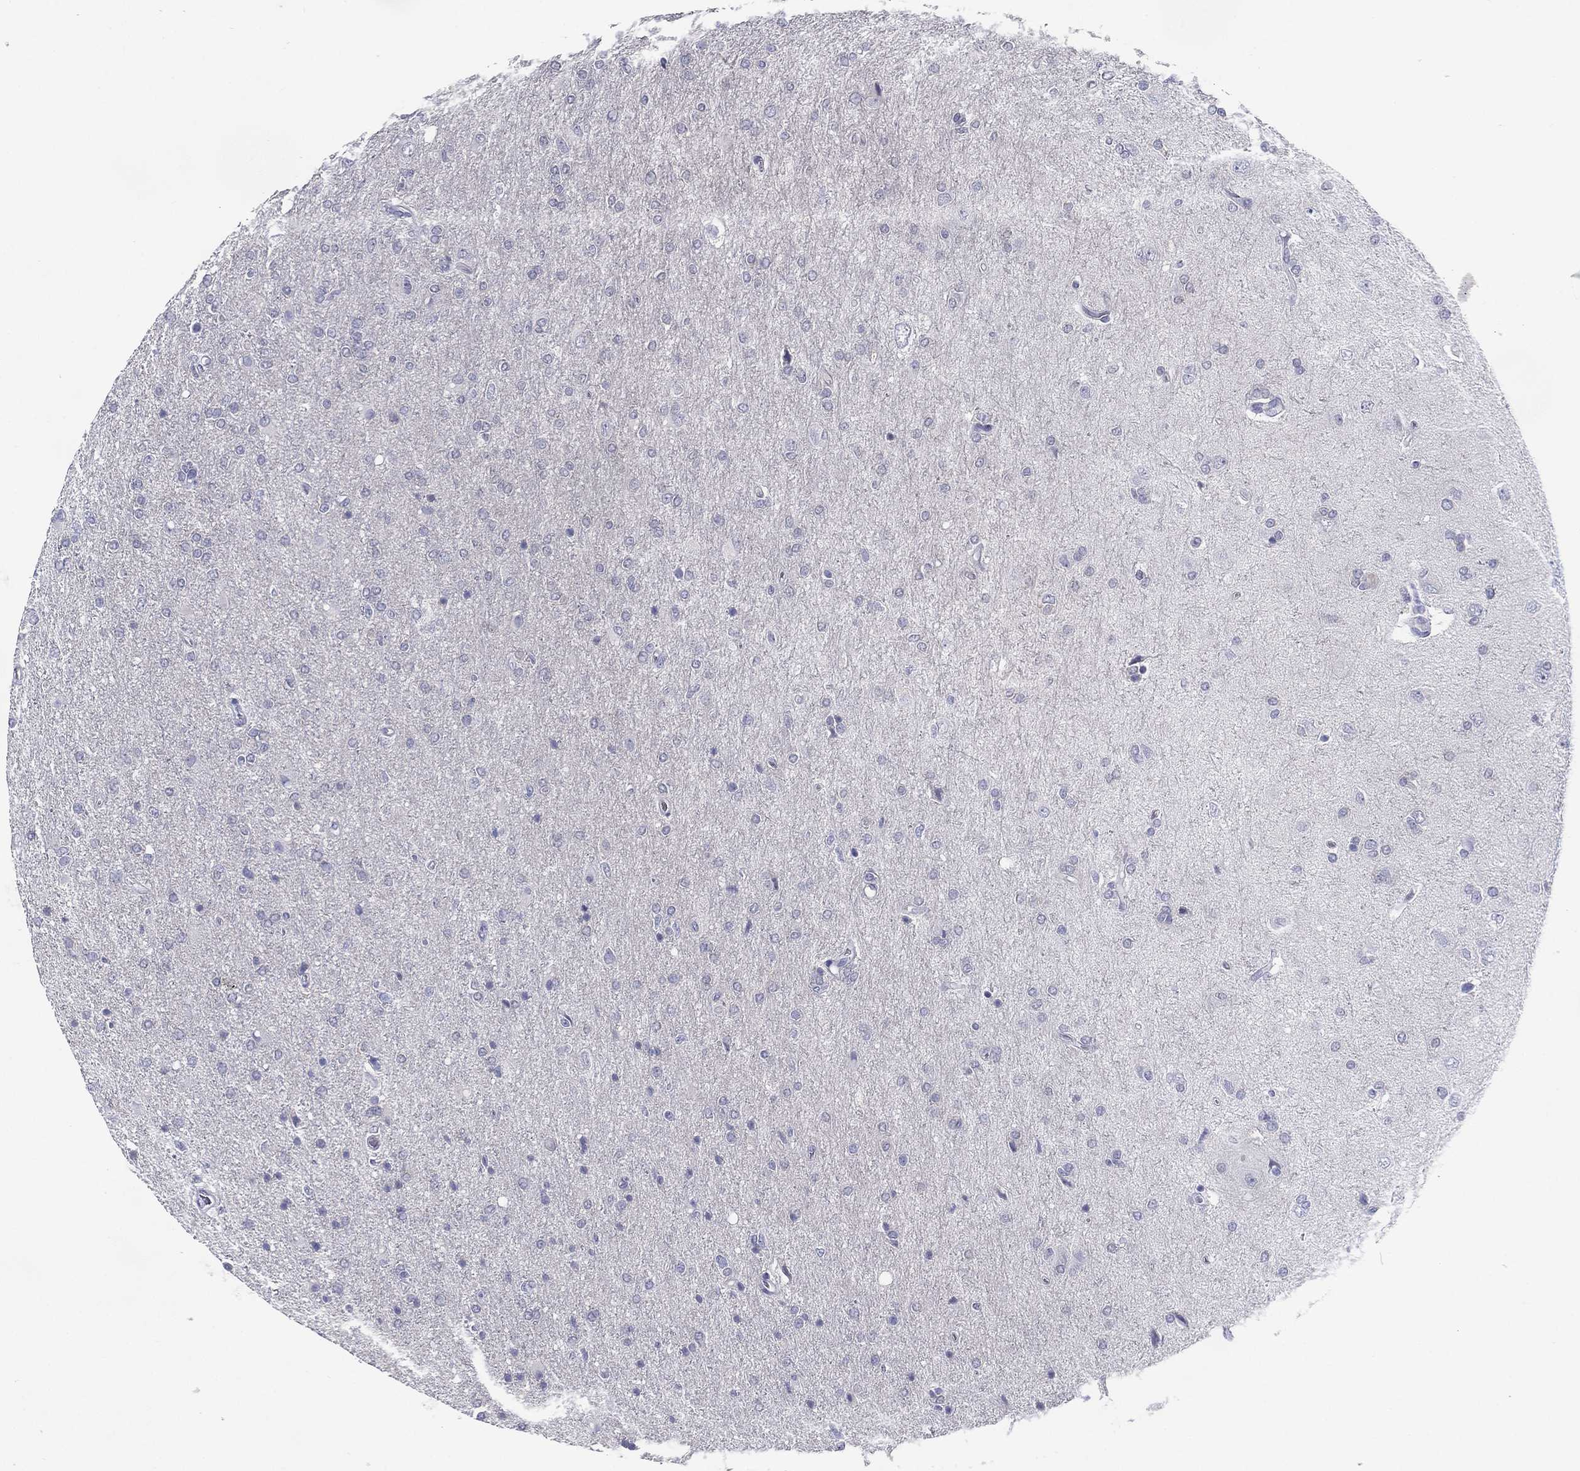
{"staining": {"intensity": "negative", "quantity": "none", "location": "none"}, "tissue": "glioma", "cell_type": "Tumor cells", "image_type": "cancer", "snomed": [{"axis": "morphology", "description": "Glioma, malignant, High grade"}, {"axis": "topography", "description": "Cerebral cortex"}], "caption": "Immunohistochemistry of human glioma displays no positivity in tumor cells.", "gene": "KIF2C", "patient": {"sex": "male", "age": 70}}